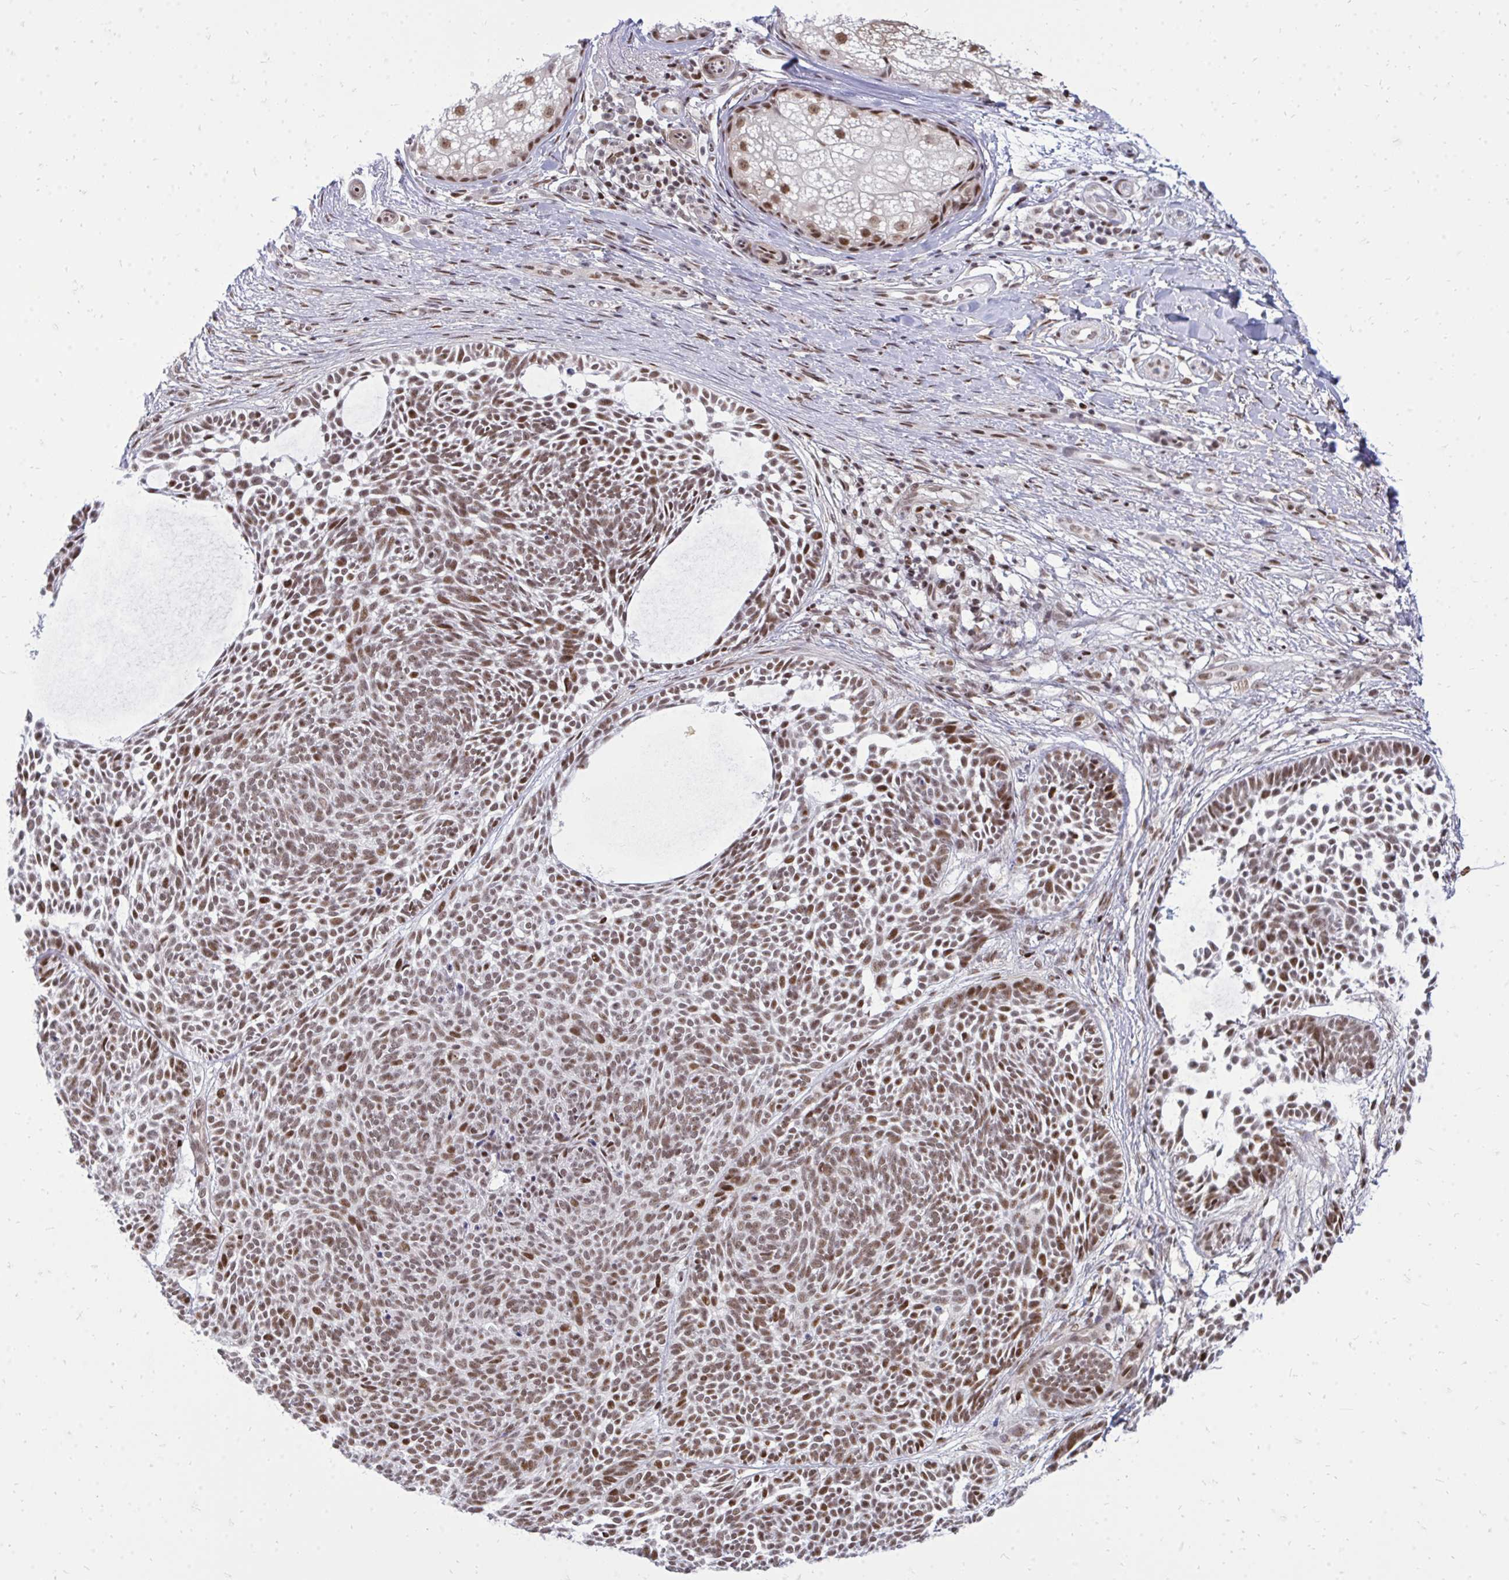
{"staining": {"intensity": "moderate", "quantity": ">75%", "location": "nuclear"}, "tissue": "skin cancer", "cell_type": "Tumor cells", "image_type": "cancer", "snomed": [{"axis": "morphology", "description": "Basal cell carcinoma"}, {"axis": "topography", "description": "Skin"}, {"axis": "topography", "description": "Skin of trunk"}], "caption": "A micrograph showing moderate nuclear staining in approximately >75% of tumor cells in skin cancer (basal cell carcinoma), as visualized by brown immunohistochemical staining.", "gene": "TBL1Y", "patient": {"sex": "male", "age": 74}}